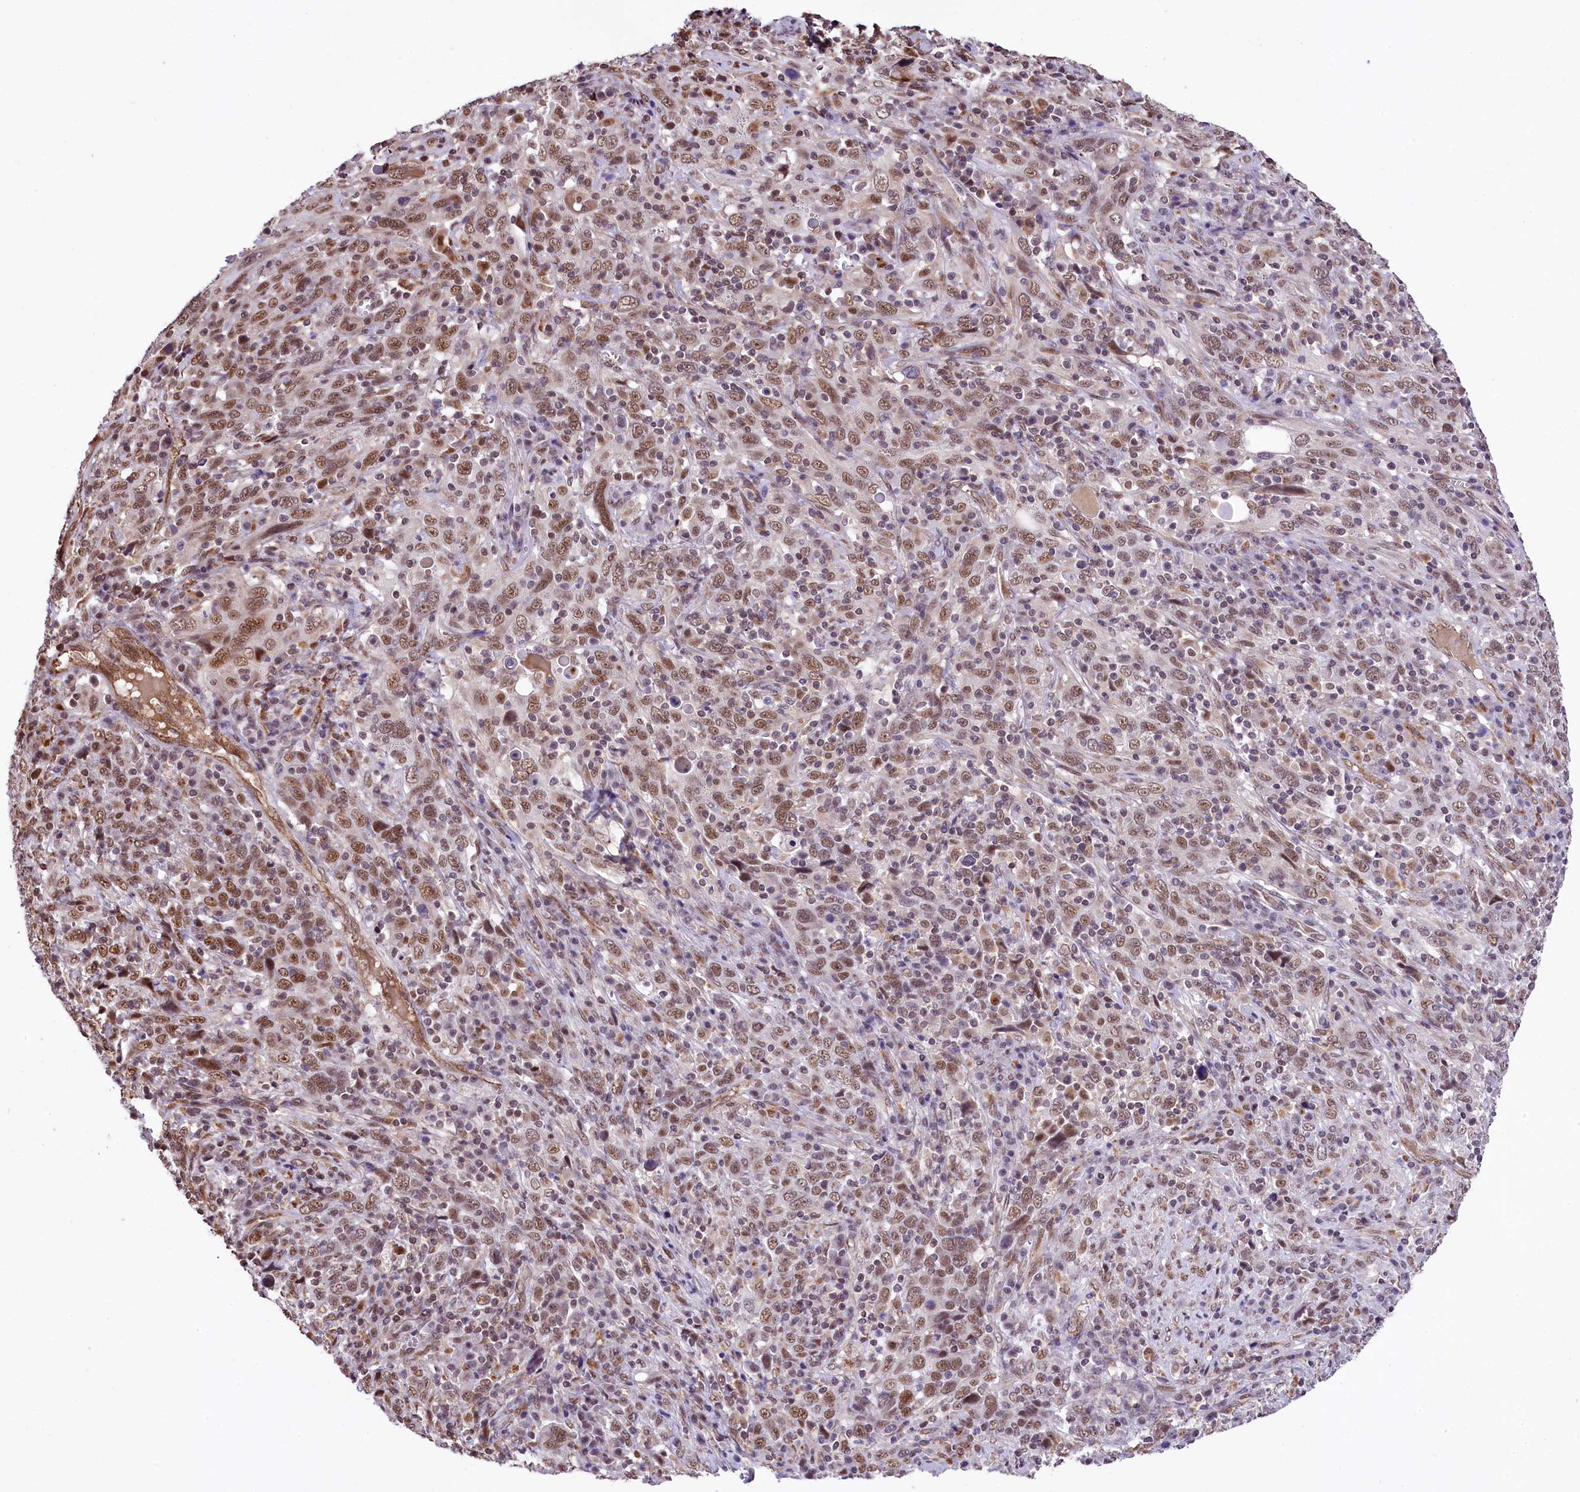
{"staining": {"intensity": "moderate", "quantity": ">75%", "location": "nuclear"}, "tissue": "cervical cancer", "cell_type": "Tumor cells", "image_type": "cancer", "snomed": [{"axis": "morphology", "description": "Squamous cell carcinoma, NOS"}, {"axis": "topography", "description": "Cervix"}], "caption": "IHC image of human cervical cancer stained for a protein (brown), which exhibits medium levels of moderate nuclear expression in about >75% of tumor cells.", "gene": "MRPL54", "patient": {"sex": "female", "age": 46}}